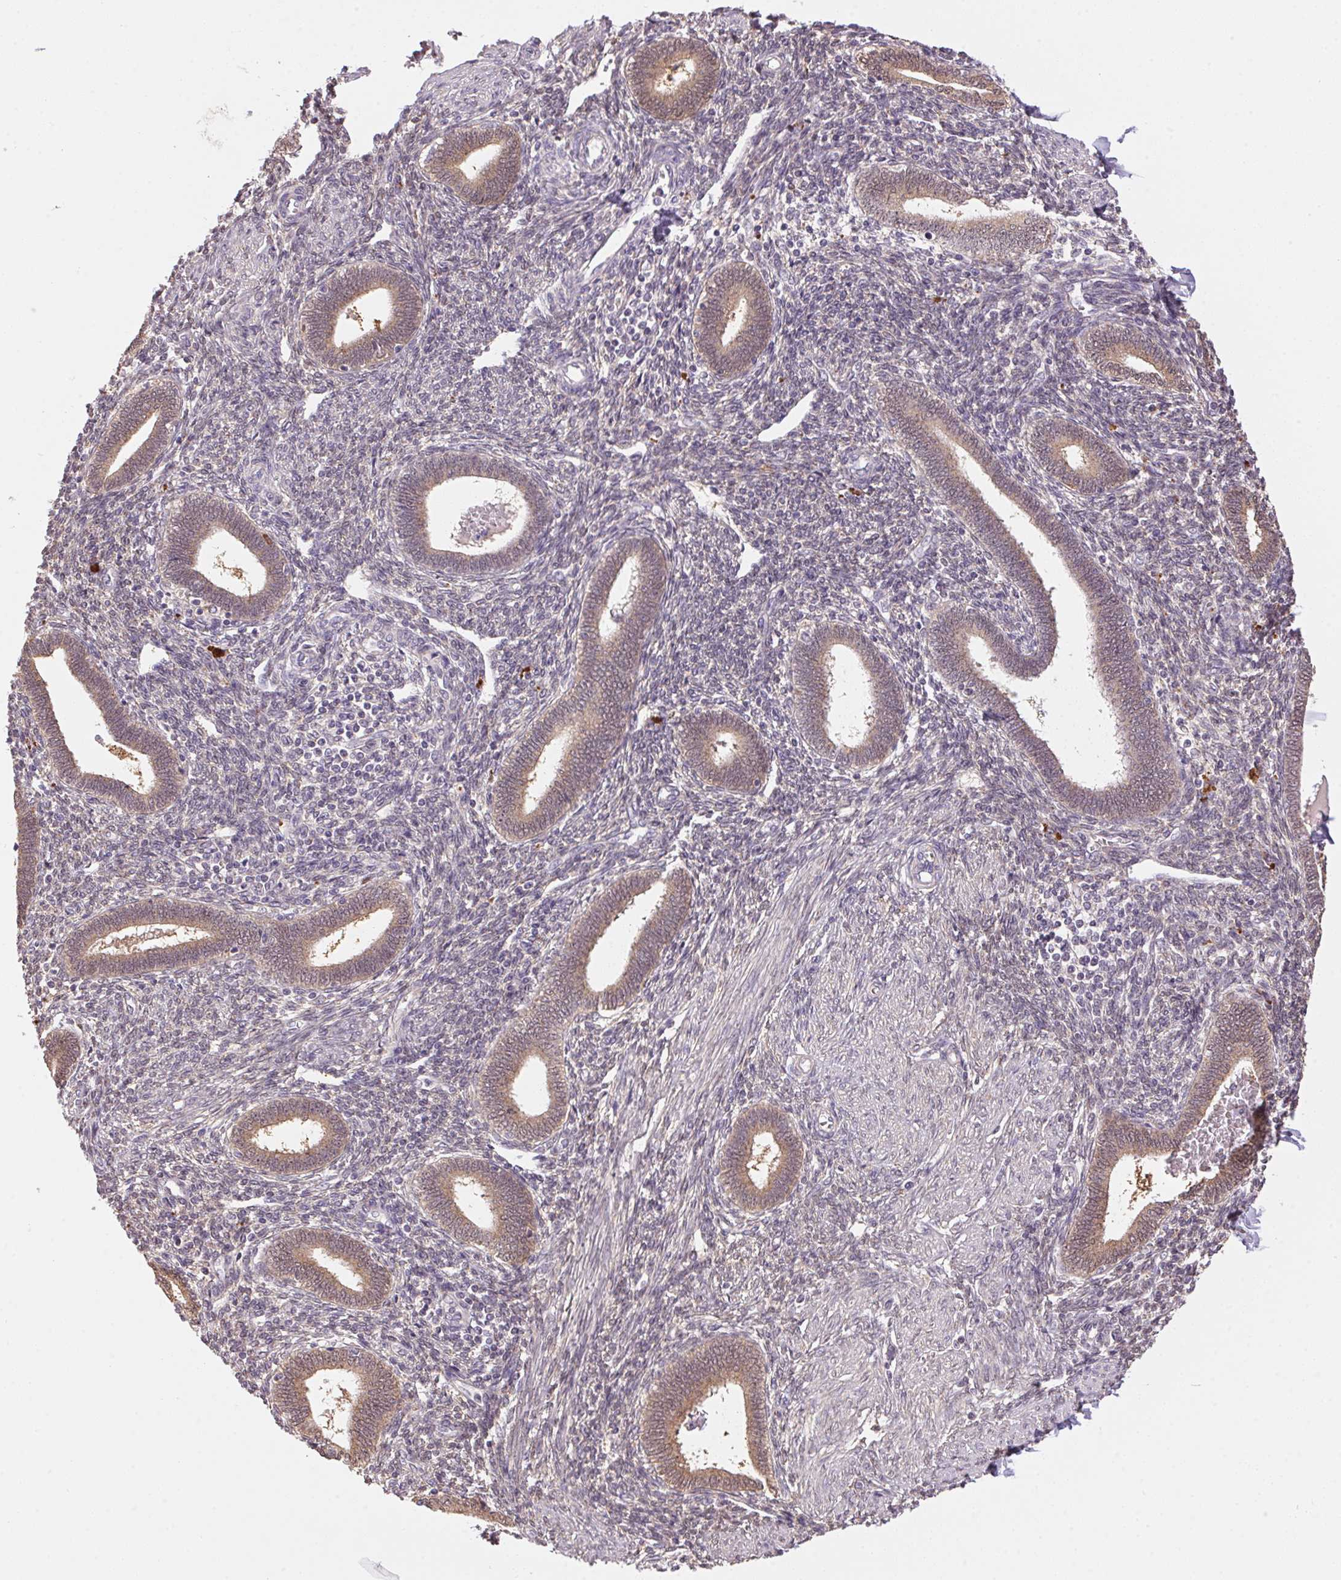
{"staining": {"intensity": "weak", "quantity": "25%-75%", "location": "cytoplasmic/membranous"}, "tissue": "endometrium", "cell_type": "Cells in endometrial stroma", "image_type": "normal", "snomed": [{"axis": "morphology", "description": "Normal tissue, NOS"}, {"axis": "topography", "description": "Endometrium"}], "caption": "Immunohistochemistry (IHC) photomicrograph of benign human endometrium stained for a protein (brown), which exhibits low levels of weak cytoplasmic/membranous positivity in approximately 25%-75% of cells in endometrial stroma.", "gene": "ADH5", "patient": {"sex": "female", "age": 42}}